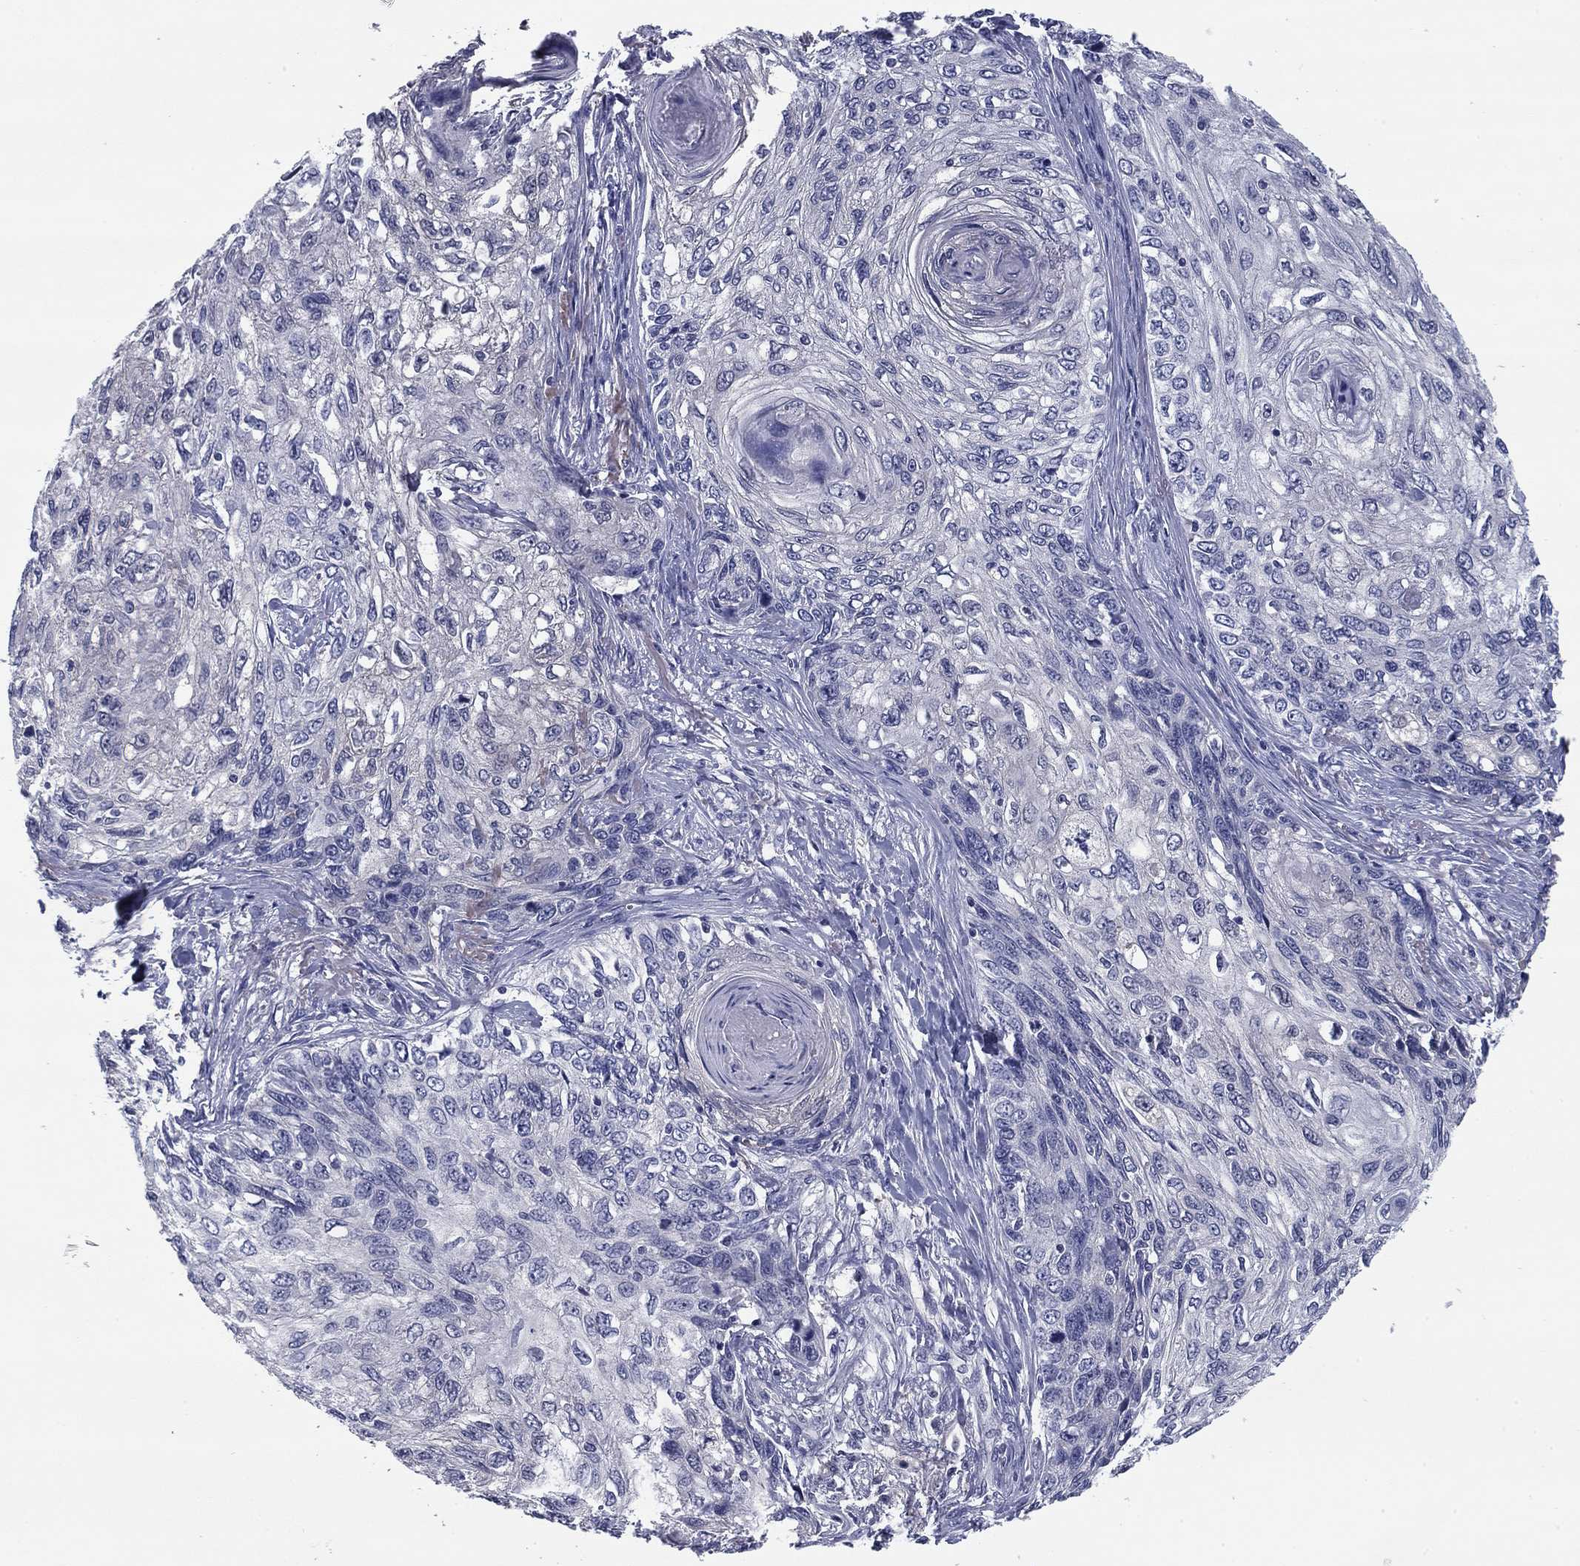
{"staining": {"intensity": "negative", "quantity": "none", "location": "none"}, "tissue": "skin cancer", "cell_type": "Tumor cells", "image_type": "cancer", "snomed": [{"axis": "morphology", "description": "Squamous cell carcinoma, NOS"}, {"axis": "topography", "description": "Skin"}], "caption": "Histopathology image shows no protein staining in tumor cells of skin cancer tissue. (Immunohistochemistry (ihc), brightfield microscopy, high magnification).", "gene": "REXO5", "patient": {"sex": "male", "age": 92}}